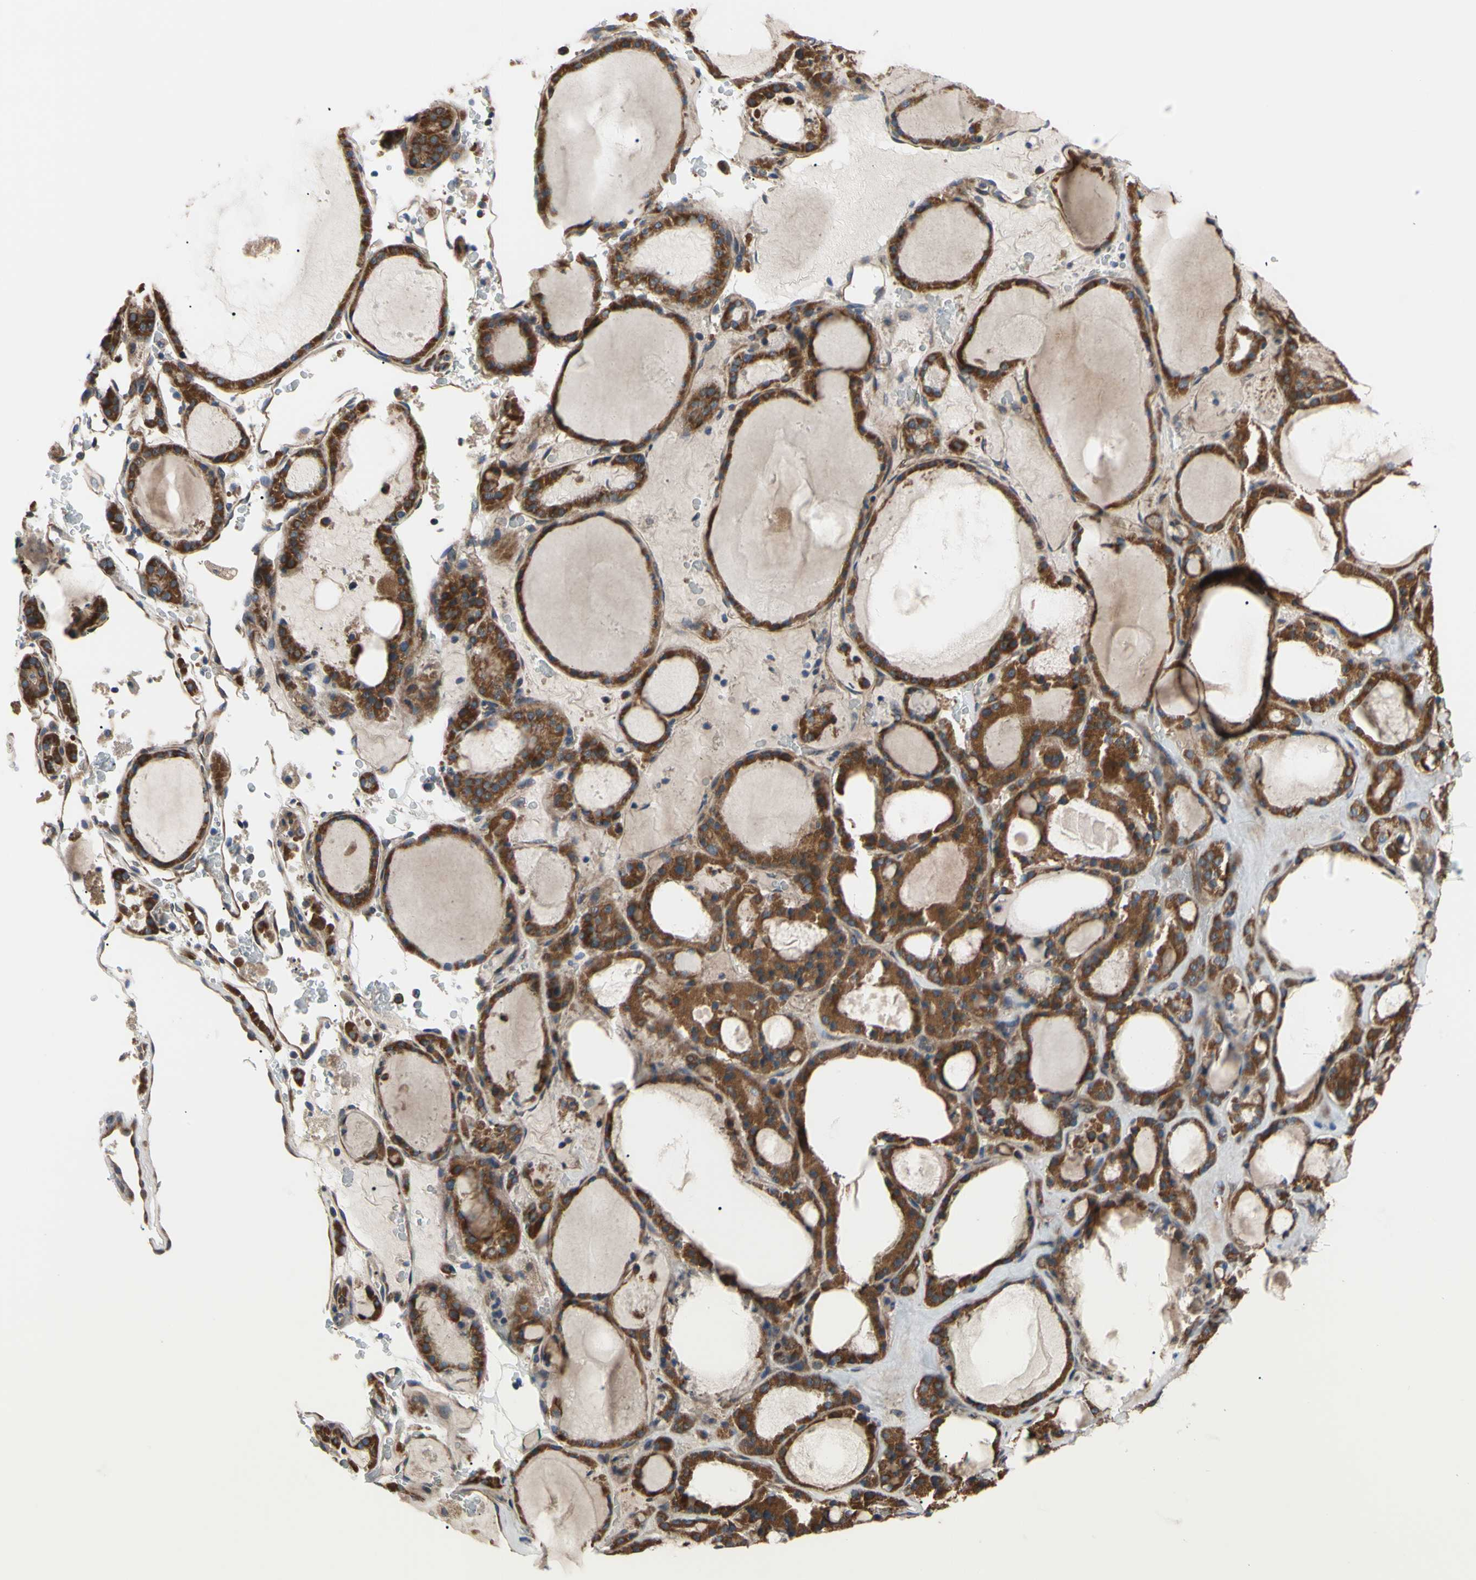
{"staining": {"intensity": "moderate", "quantity": ">75%", "location": "cytoplasmic/membranous"}, "tissue": "thyroid gland", "cell_type": "Glandular cells", "image_type": "normal", "snomed": [{"axis": "morphology", "description": "Normal tissue, NOS"}, {"axis": "morphology", "description": "Carcinoma, NOS"}, {"axis": "topography", "description": "Thyroid gland"}], "caption": "Thyroid gland stained with a brown dye demonstrates moderate cytoplasmic/membranous positive expression in about >75% of glandular cells.", "gene": "SVIL", "patient": {"sex": "female", "age": 86}}